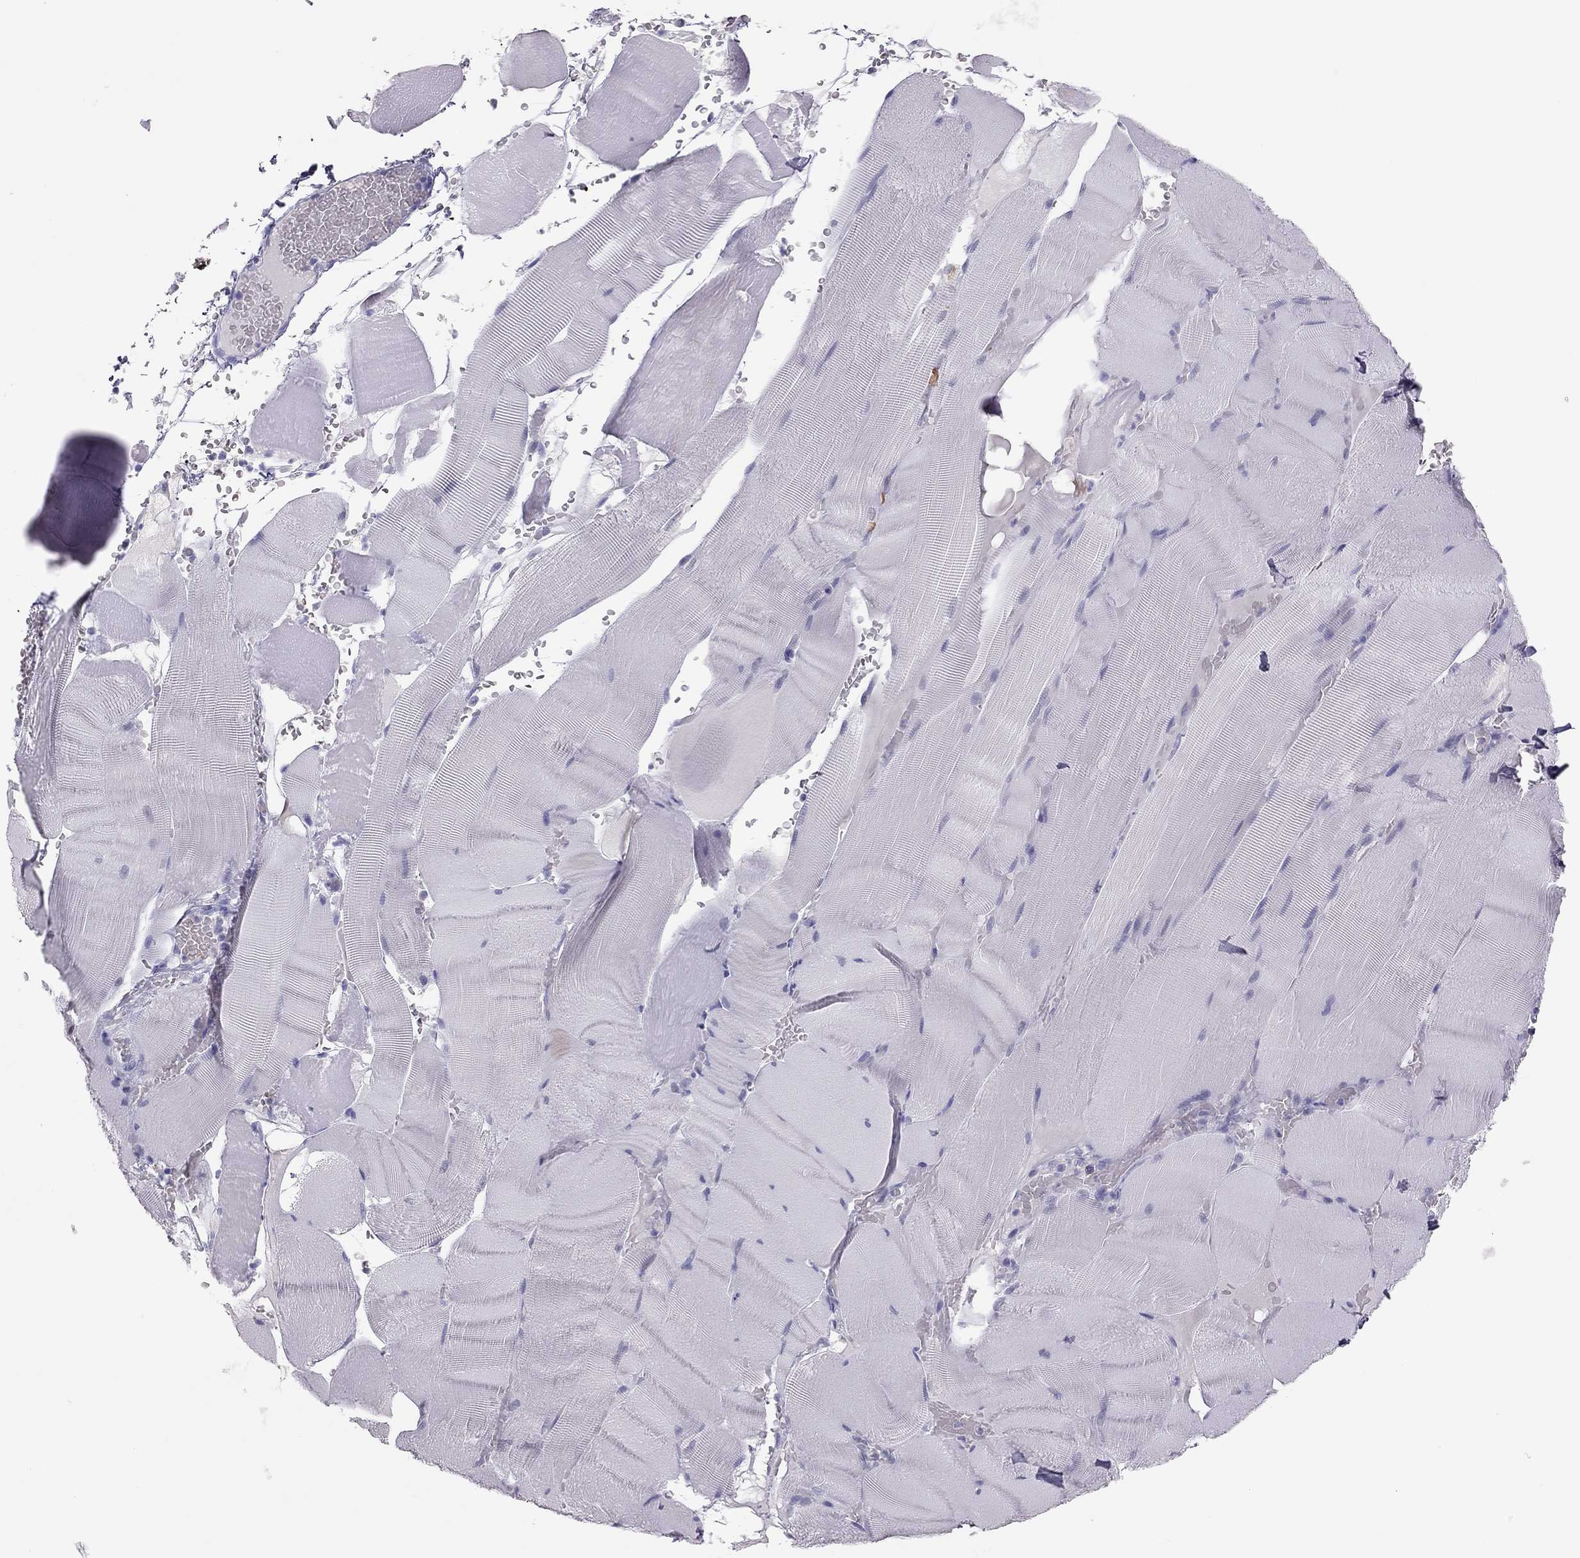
{"staining": {"intensity": "negative", "quantity": "none", "location": "none"}, "tissue": "skeletal muscle", "cell_type": "Myocytes", "image_type": "normal", "snomed": [{"axis": "morphology", "description": "Normal tissue, NOS"}, {"axis": "topography", "description": "Skeletal muscle"}], "caption": "Immunohistochemistry of normal human skeletal muscle reveals no staining in myocytes. (DAB (3,3'-diaminobenzidine) immunohistochemistry (IHC) visualized using brightfield microscopy, high magnification).", "gene": "PHOX2A", "patient": {"sex": "male", "age": 56}}